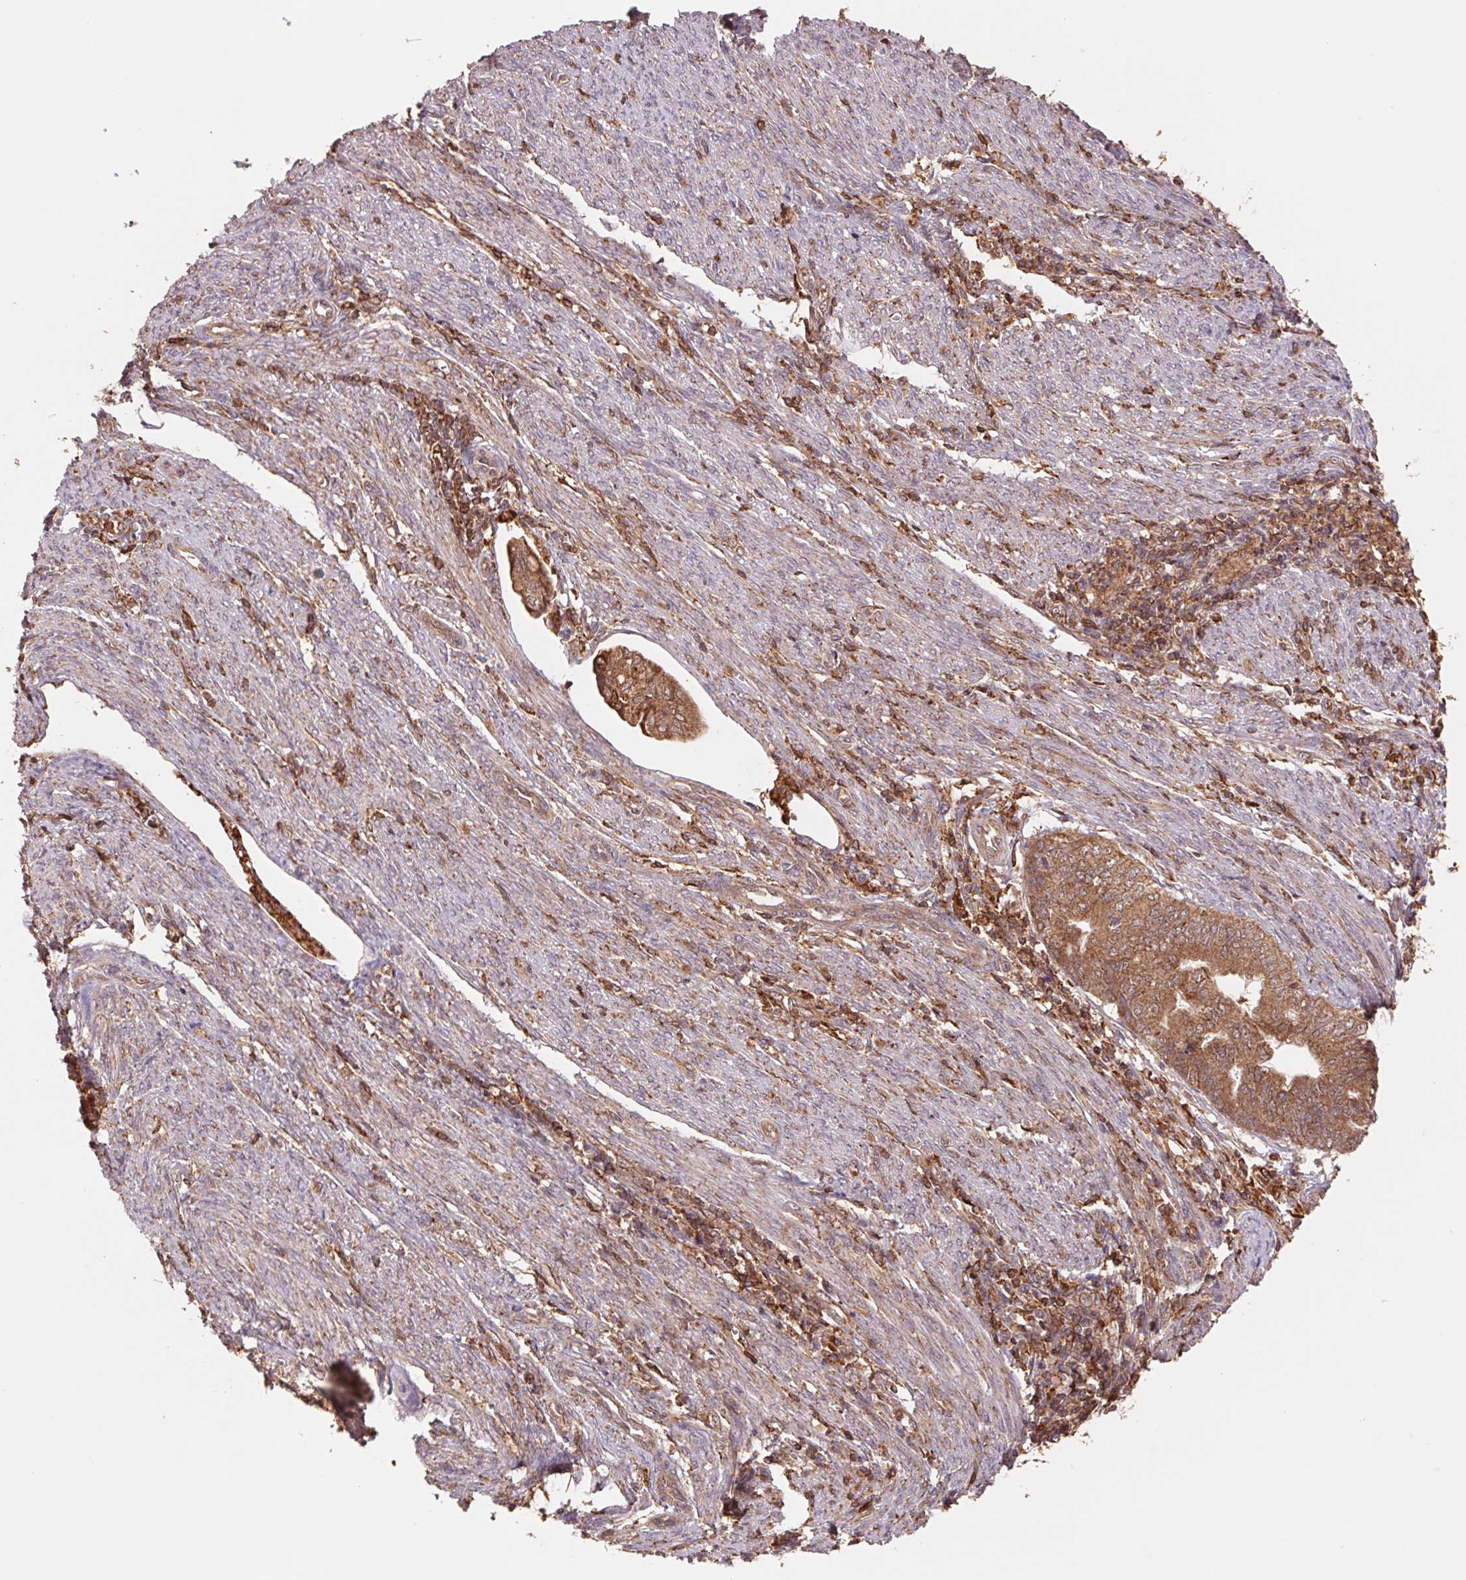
{"staining": {"intensity": "moderate", "quantity": ">75%", "location": "cytoplasmic/membranous"}, "tissue": "endometrial cancer", "cell_type": "Tumor cells", "image_type": "cancer", "snomed": [{"axis": "morphology", "description": "Adenocarcinoma, NOS"}, {"axis": "topography", "description": "Endometrium"}], "caption": "Endometrial cancer (adenocarcinoma) stained with a protein marker demonstrates moderate staining in tumor cells.", "gene": "URM1", "patient": {"sex": "female", "age": 79}}